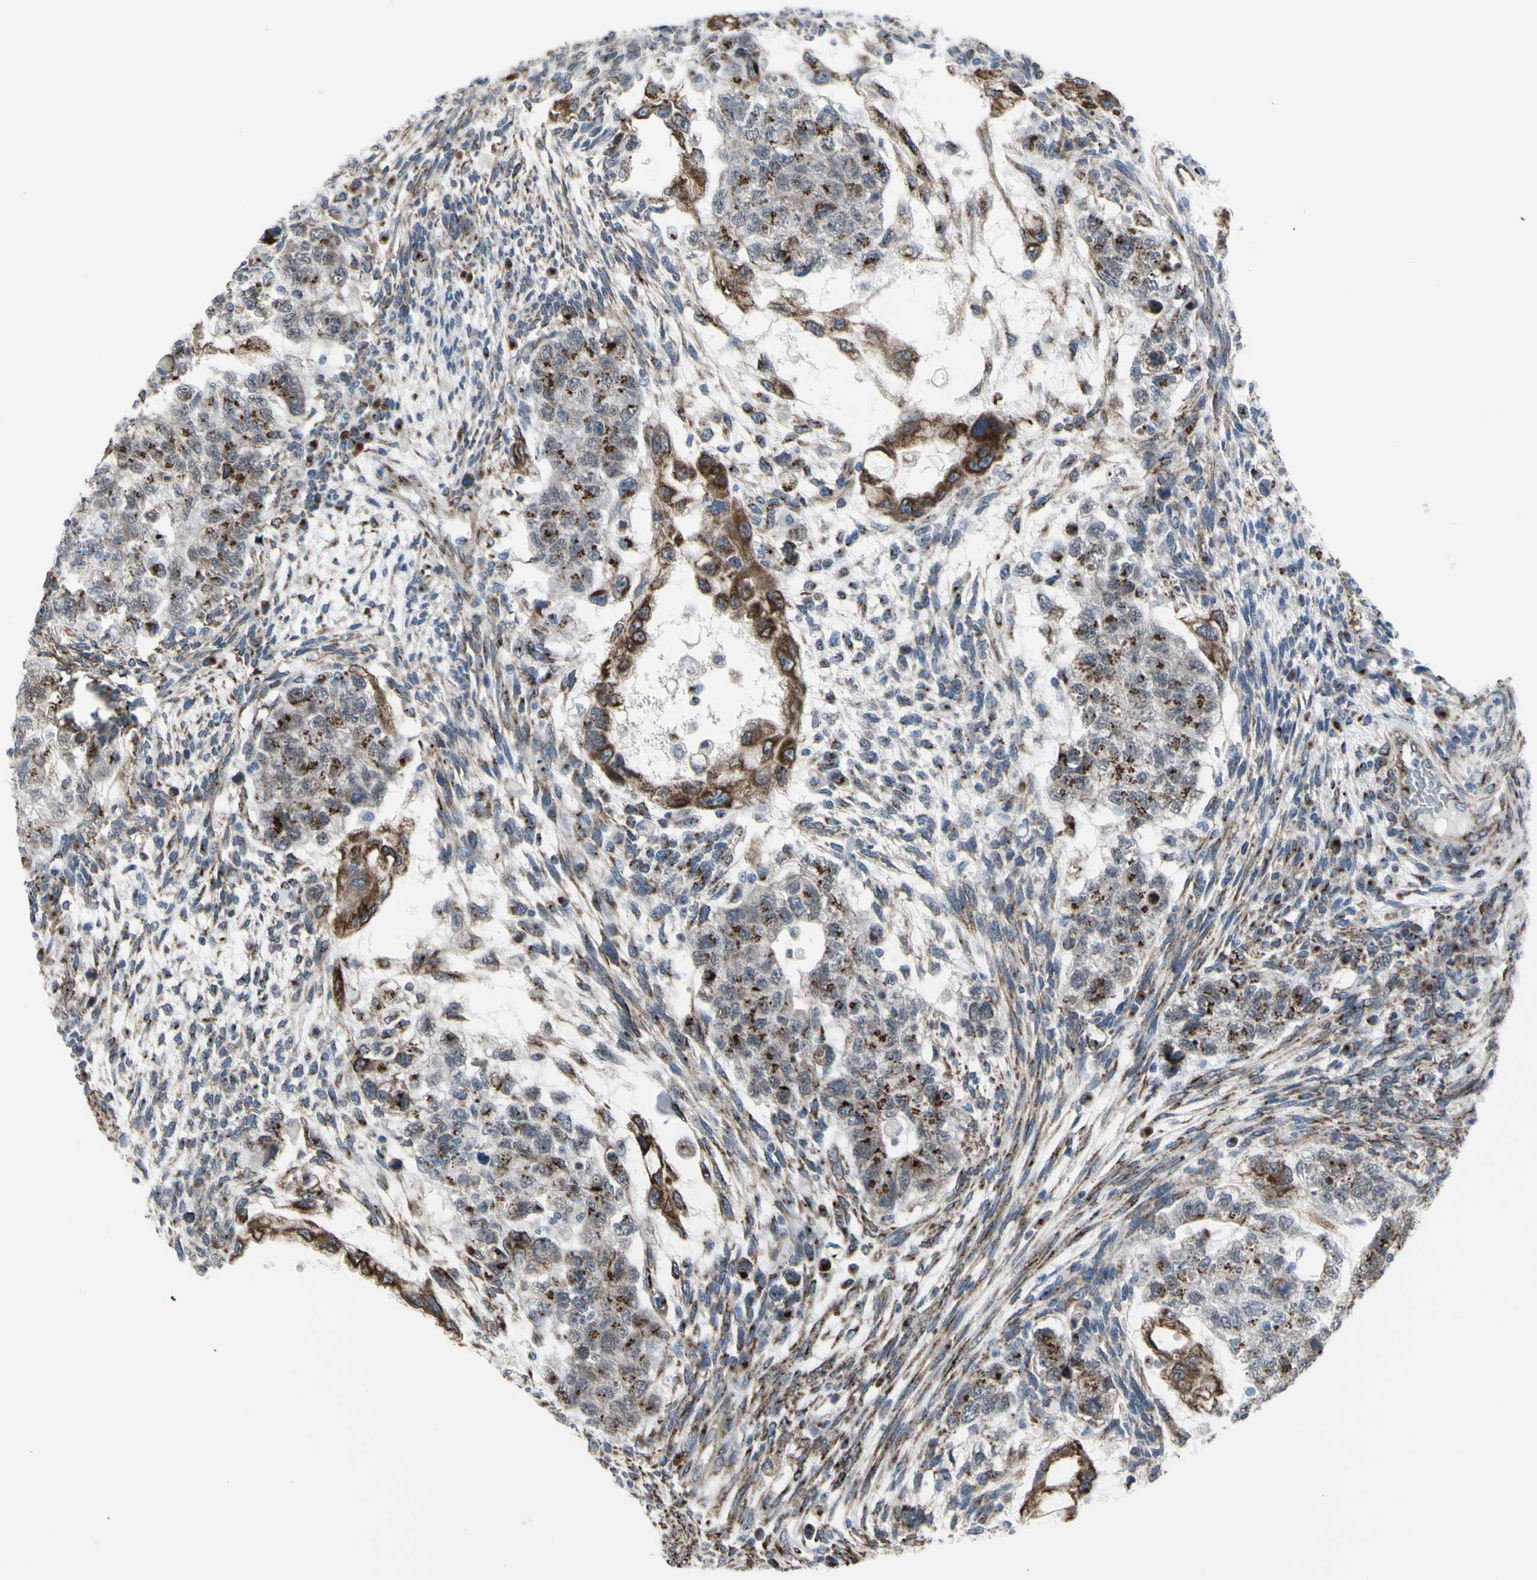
{"staining": {"intensity": "strong", "quantity": ">75%", "location": "cytoplasmic/membranous"}, "tissue": "testis cancer", "cell_type": "Tumor cells", "image_type": "cancer", "snomed": [{"axis": "morphology", "description": "Normal tissue, NOS"}, {"axis": "morphology", "description": "Carcinoma, Embryonal, NOS"}, {"axis": "topography", "description": "Testis"}], "caption": "Brown immunohistochemical staining in testis cancer demonstrates strong cytoplasmic/membranous staining in about >75% of tumor cells. Using DAB (brown) and hematoxylin (blue) stains, captured at high magnification using brightfield microscopy.", "gene": "GLG1", "patient": {"sex": "male", "age": 36}}